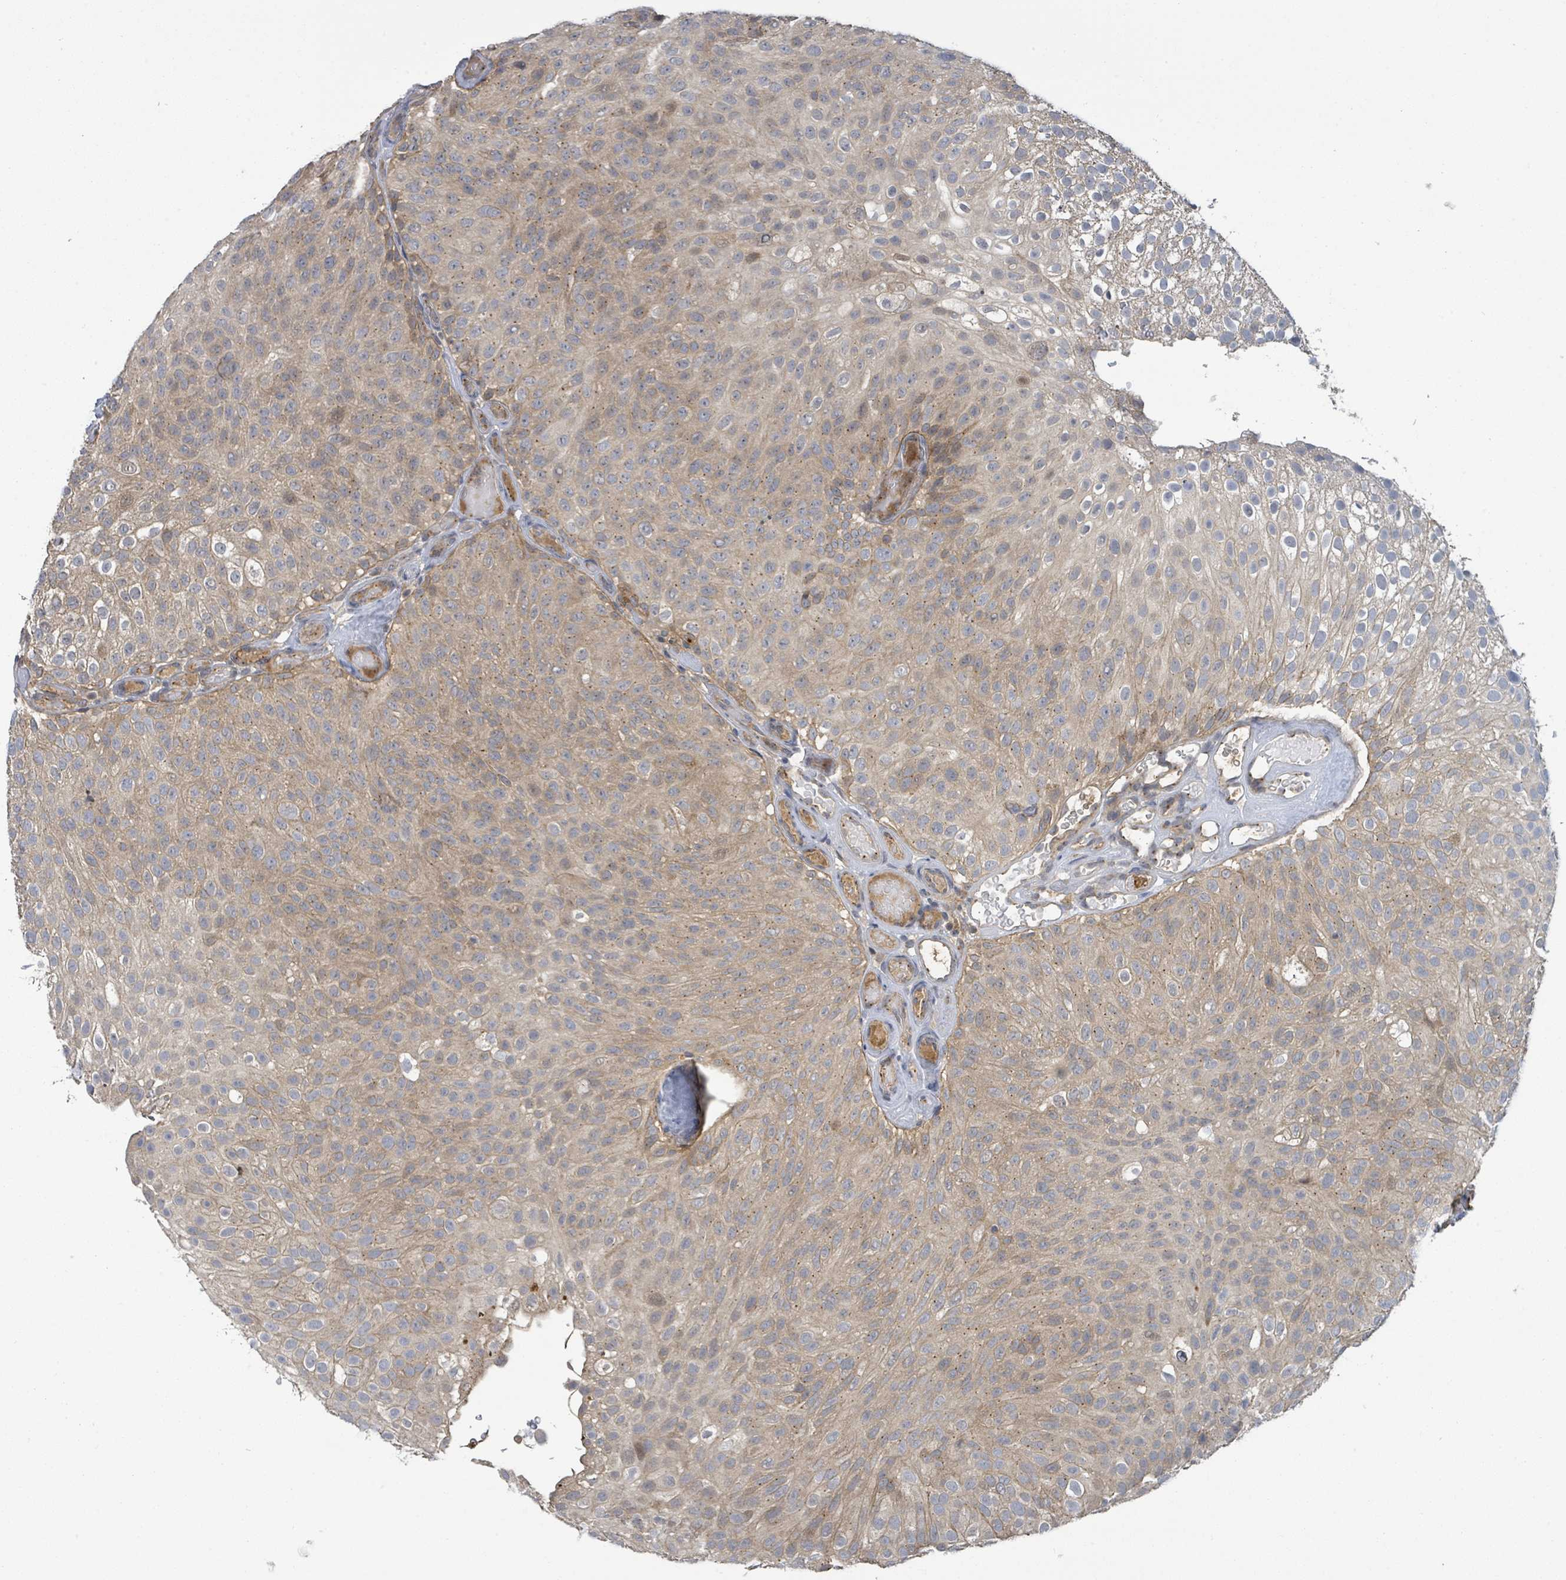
{"staining": {"intensity": "weak", "quantity": "25%-75%", "location": "cytoplasmic/membranous"}, "tissue": "urothelial cancer", "cell_type": "Tumor cells", "image_type": "cancer", "snomed": [{"axis": "morphology", "description": "Urothelial carcinoma, Low grade"}, {"axis": "topography", "description": "Urinary bladder"}], "caption": "Tumor cells show low levels of weak cytoplasmic/membranous expression in approximately 25%-75% of cells in human urothelial cancer.", "gene": "CCDC121", "patient": {"sex": "male", "age": 78}}